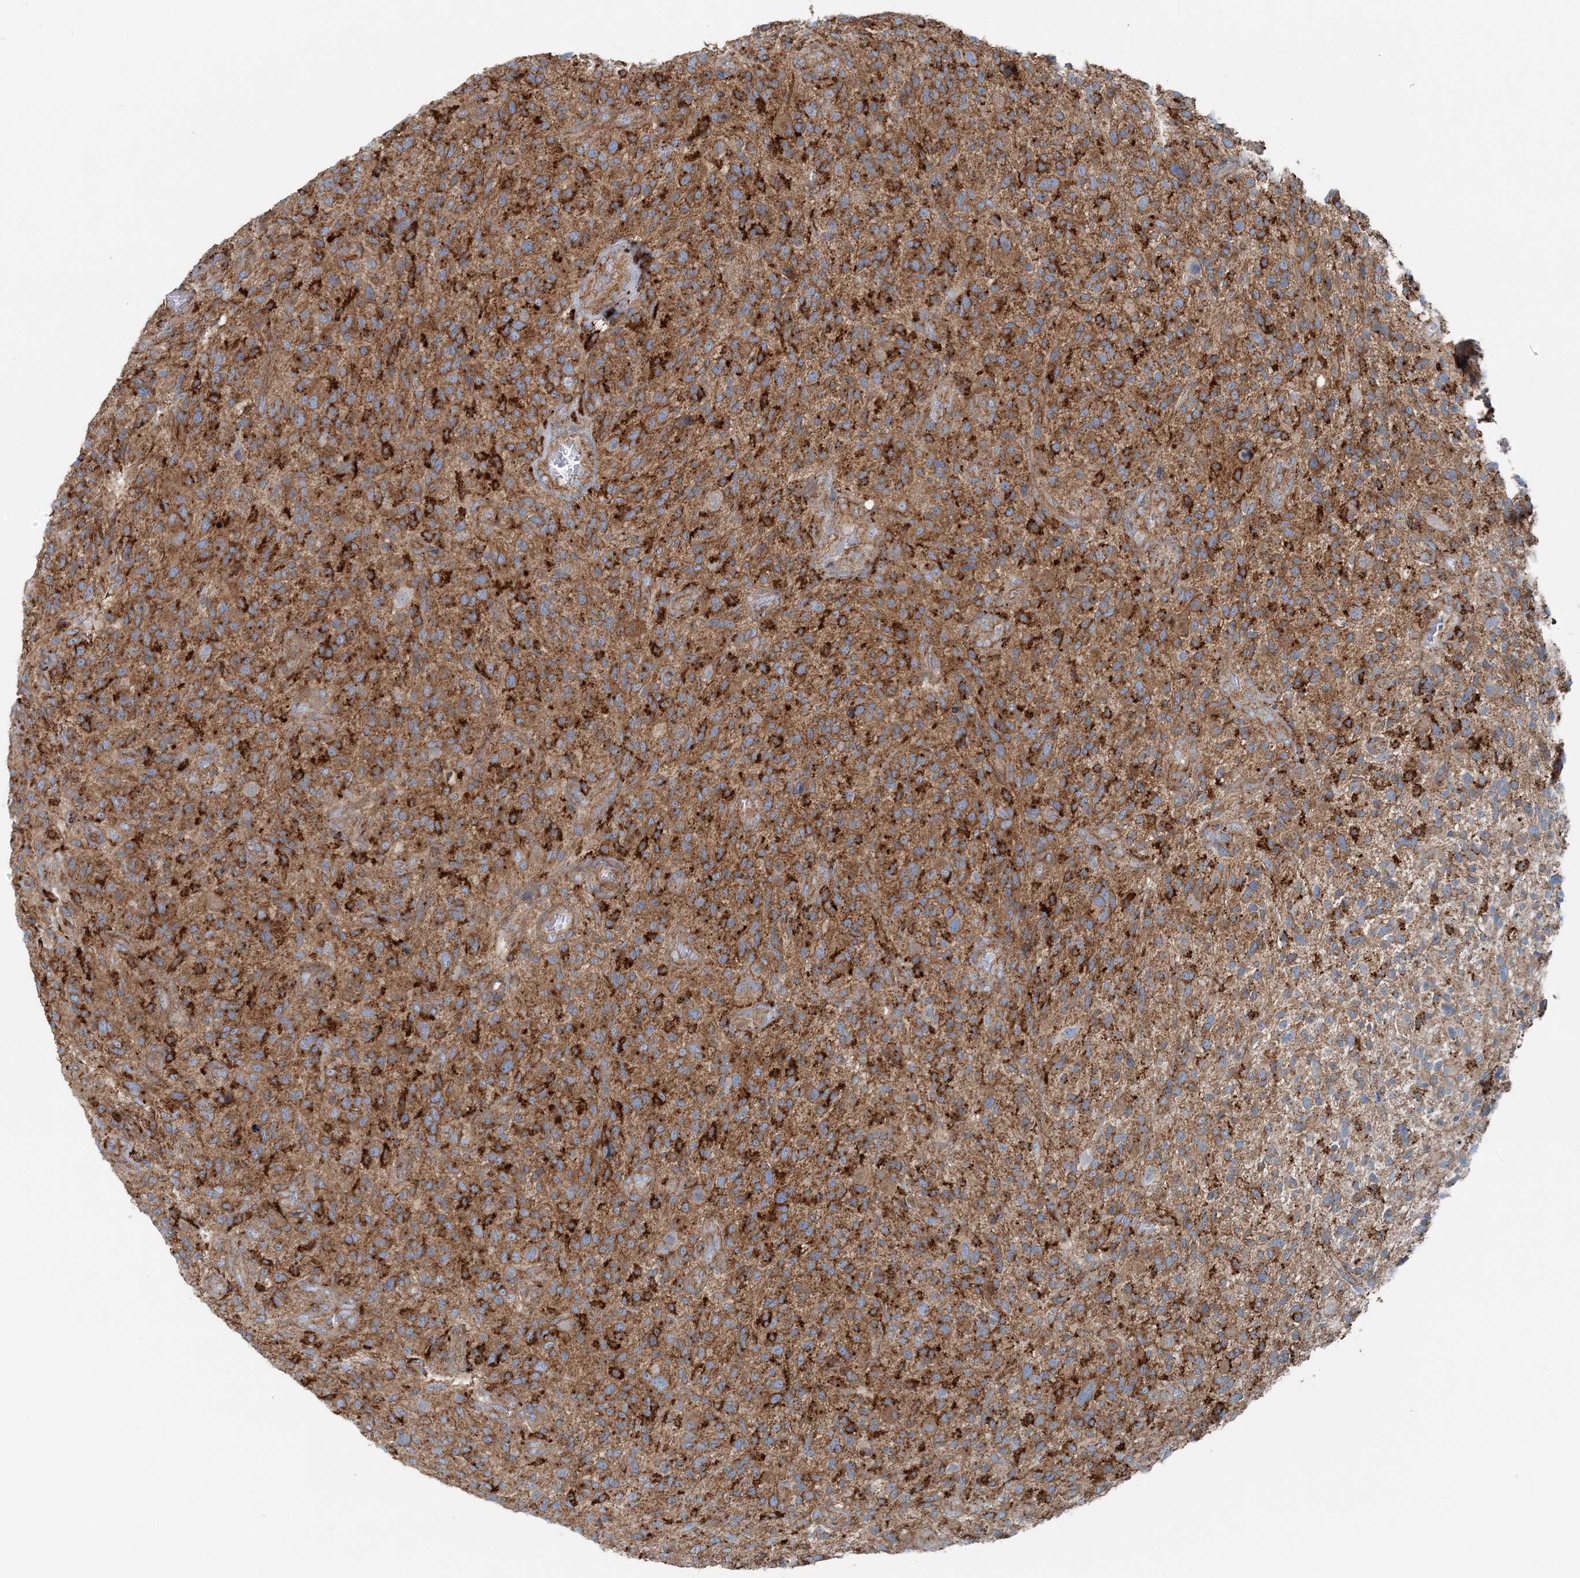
{"staining": {"intensity": "strong", "quantity": ">75%", "location": "cytoplasmic/membranous"}, "tissue": "glioma", "cell_type": "Tumor cells", "image_type": "cancer", "snomed": [{"axis": "morphology", "description": "Glioma, malignant, High grade"}, {"axis": "topography", "description": "Brain"}], "caption": "A brown stain highlights strong cytoplasmic/membranous positivity of a protein in human glioma tumor cells. The staining was performed using DAB (3,3'-diaminobenzidine) to visualize the protein expression in brown, while the nuclei were stained in blue with hematoxylin (Magnification: 20x).", "gene": "SNX2", "patient": {"sex": "male", "age": 47}}